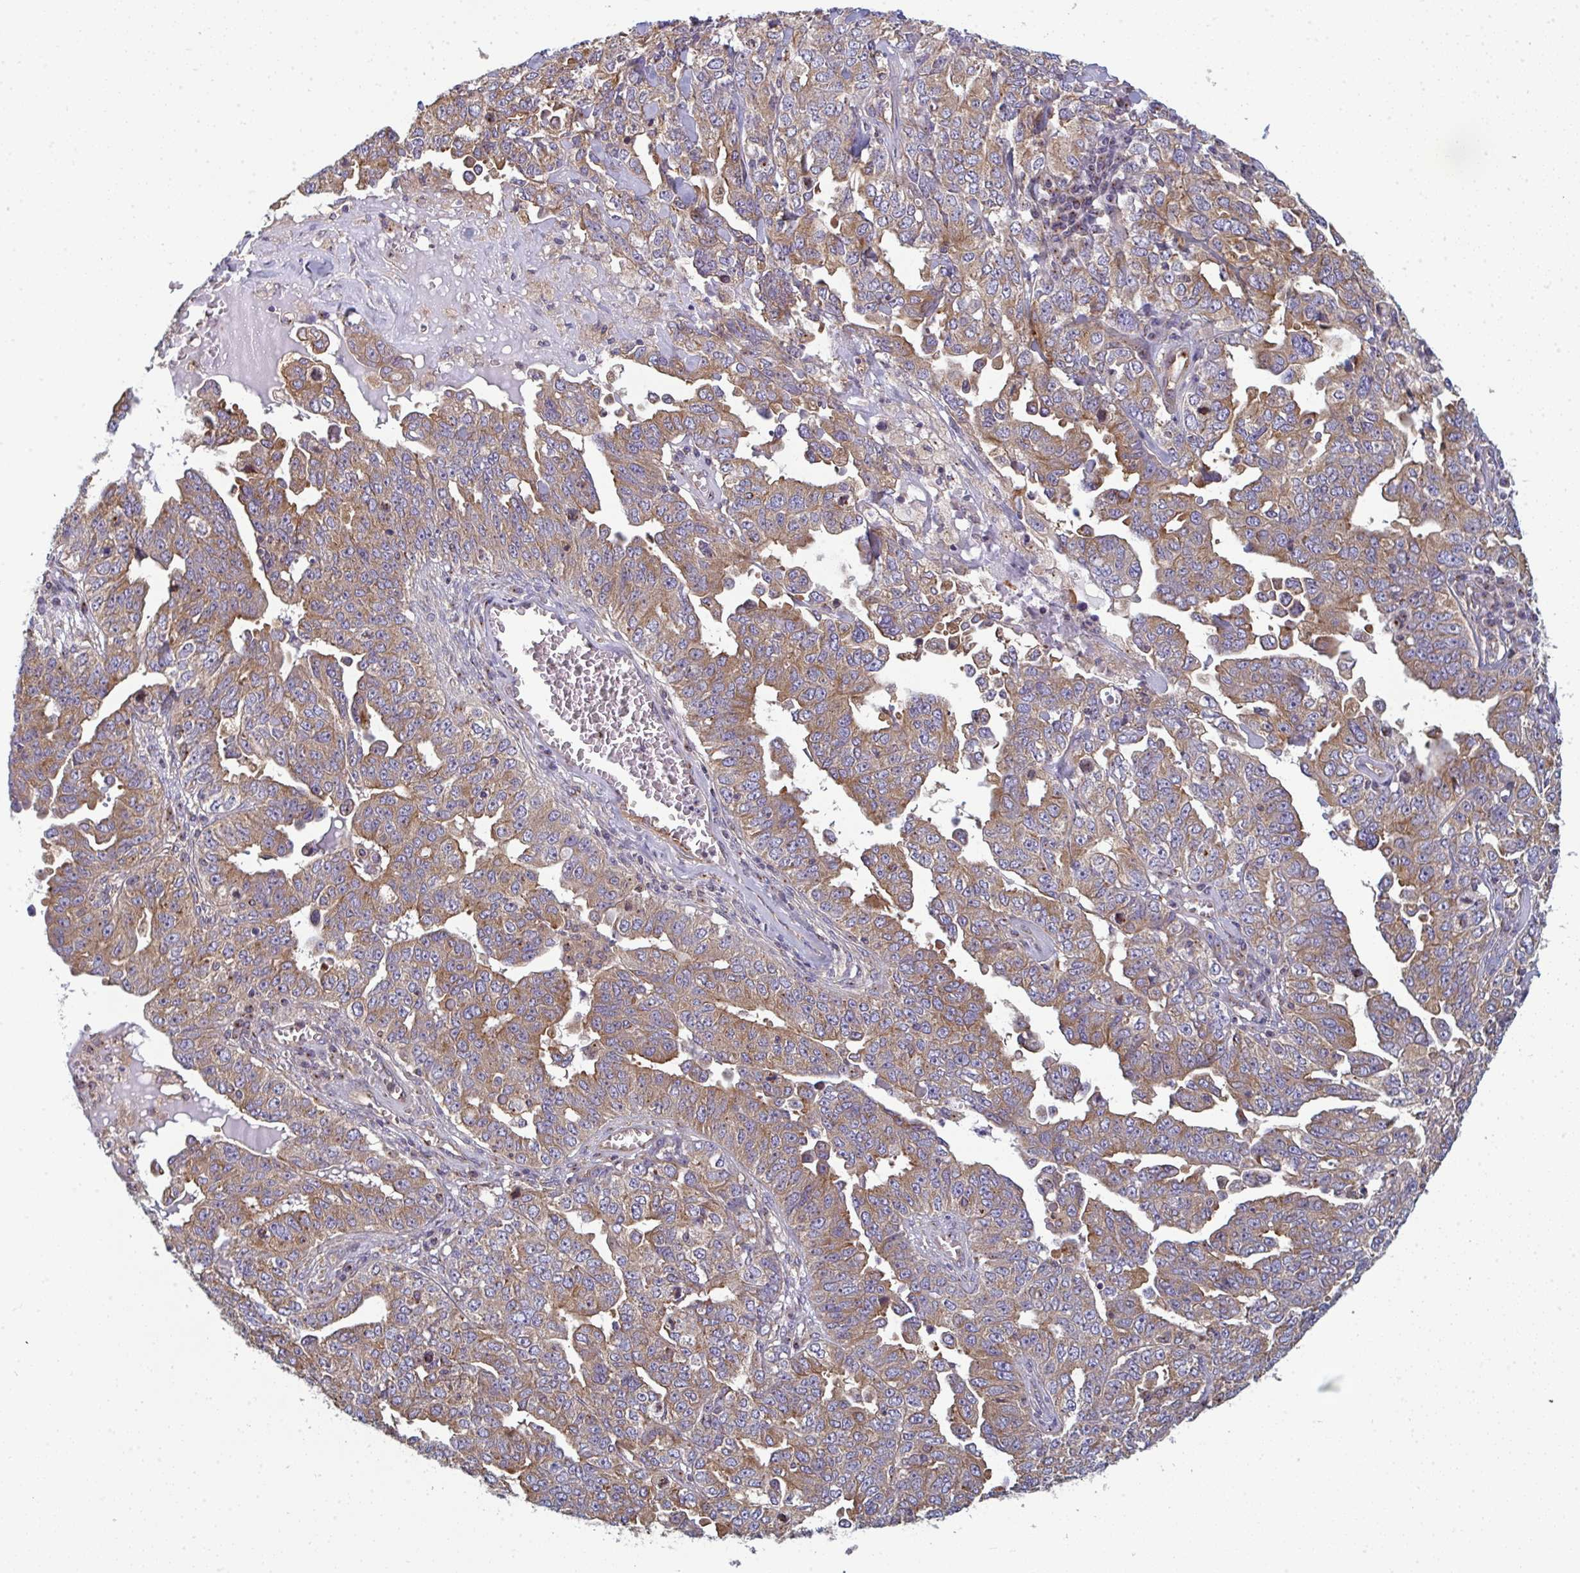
{"staining": {"intensity": "moderate", "quantity": ">75%", "location": "cytoplasmic/membranous"}, "tissue": "ovarian cancer", "cell_type": "Tumor cells", "image_type": "cancer", "snomed": [{"axis": "morphology", "description": "Carcinoma, endometroid"}, {"axis": "topography", "description": "Ovary"}], "caption": "Immunohistochemistry of endometroid carcinoma (ovarian) displays medium levels of moderate cytoplasmic/membranous staining in approximately >75% of tumor cells. (brown staining indicates protein expression, while blue staining denotes nuclei).", "gene": "DYNC1I2", "patient": {"sex": "female", "age": 62}}